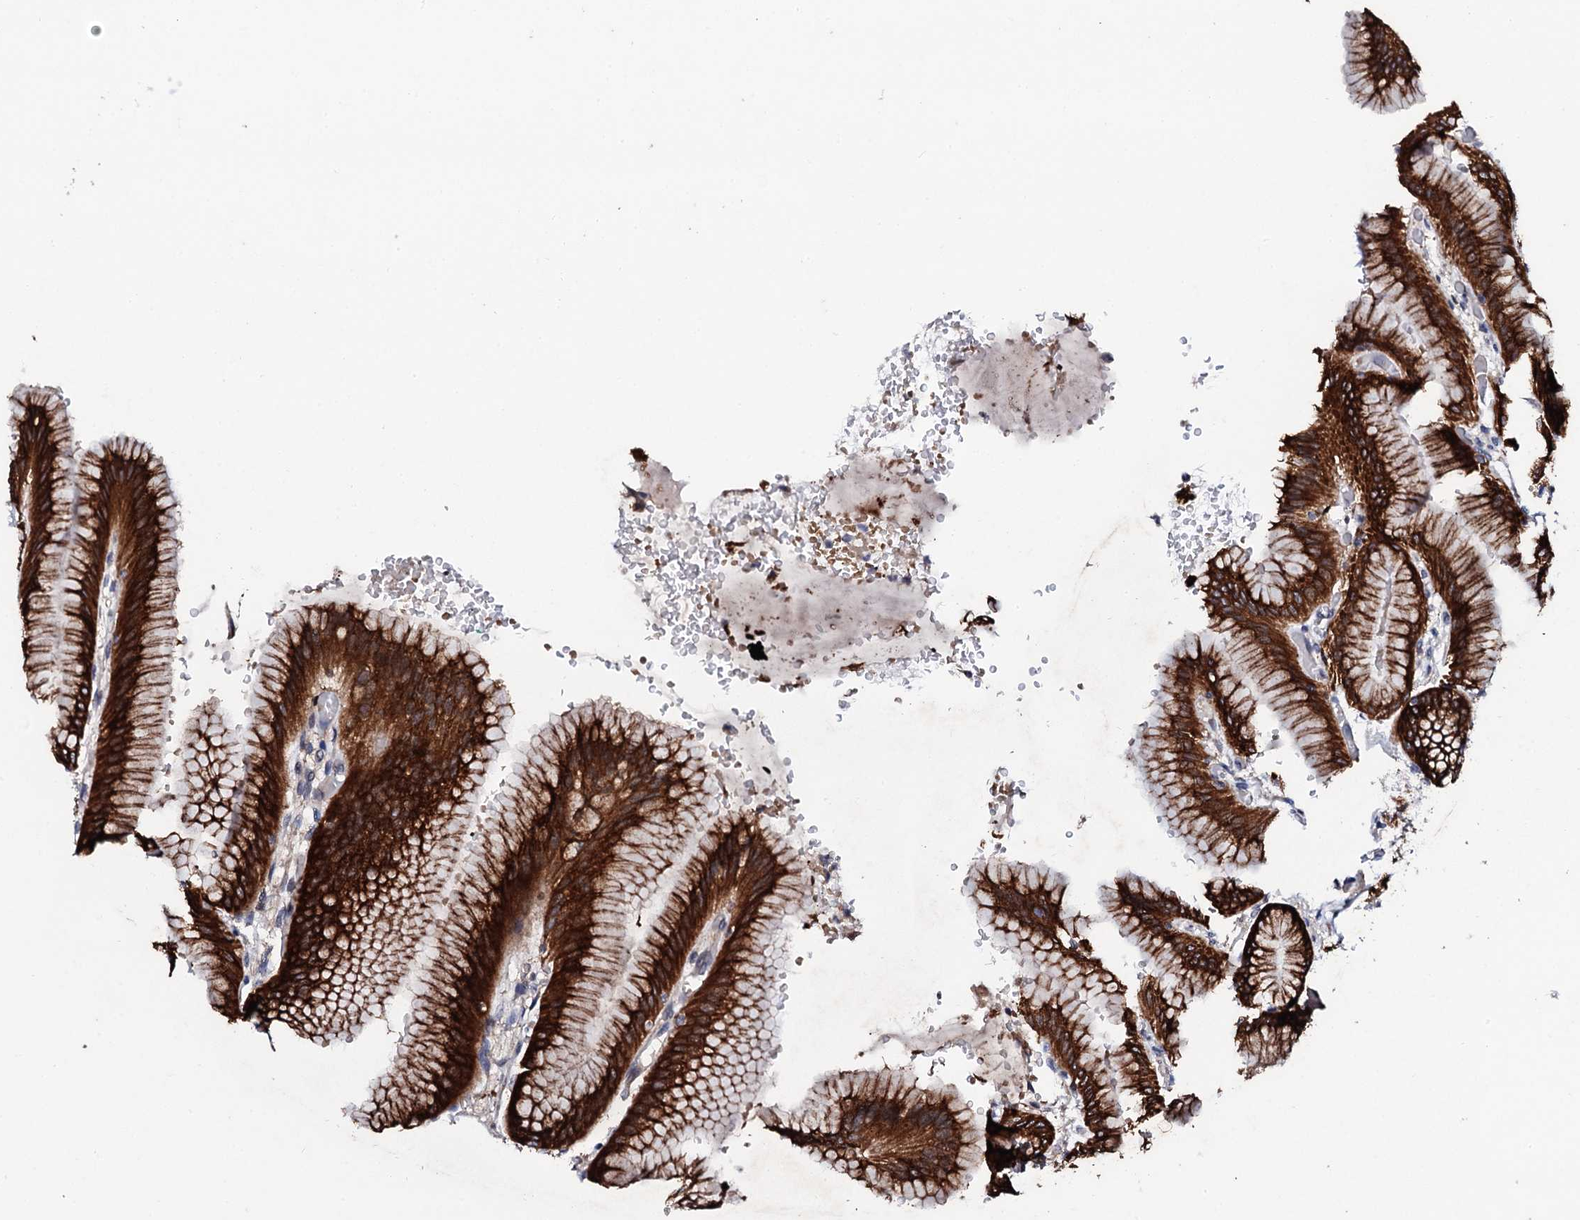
{"staining": {"intensity": "strong", "quantity": ">75%", "location": "cytoplasmic/membranous"}, "tissue": "stomach", "cell_type": "Glandular cells", "image_type": "normal", "snomed": [{"axis": "morphology", "description": "Normal tissue, NOS"}, {"axis": "morphology", "description": "Adenocarcinoma, NOS"}, {"axis": "morphology", "description": "Adenocarcinoma, High grade"}, {"axis": "topography", "description": "Stomach, upper"}, {"axis": "topography", "description": "Stomach"}], "caption": "An image of stomach stained for a protein exhibits strong cytoplasmic/membranous brown staining in glandular cells. (Stains: DAB (3,3'-diaminobenzidine) in brown, nuclei in blue, Microscopy: brightfield microscopy at high magnification).", "gene": "GTPBP4", "patient": {"sex": "female", "age": 65}}